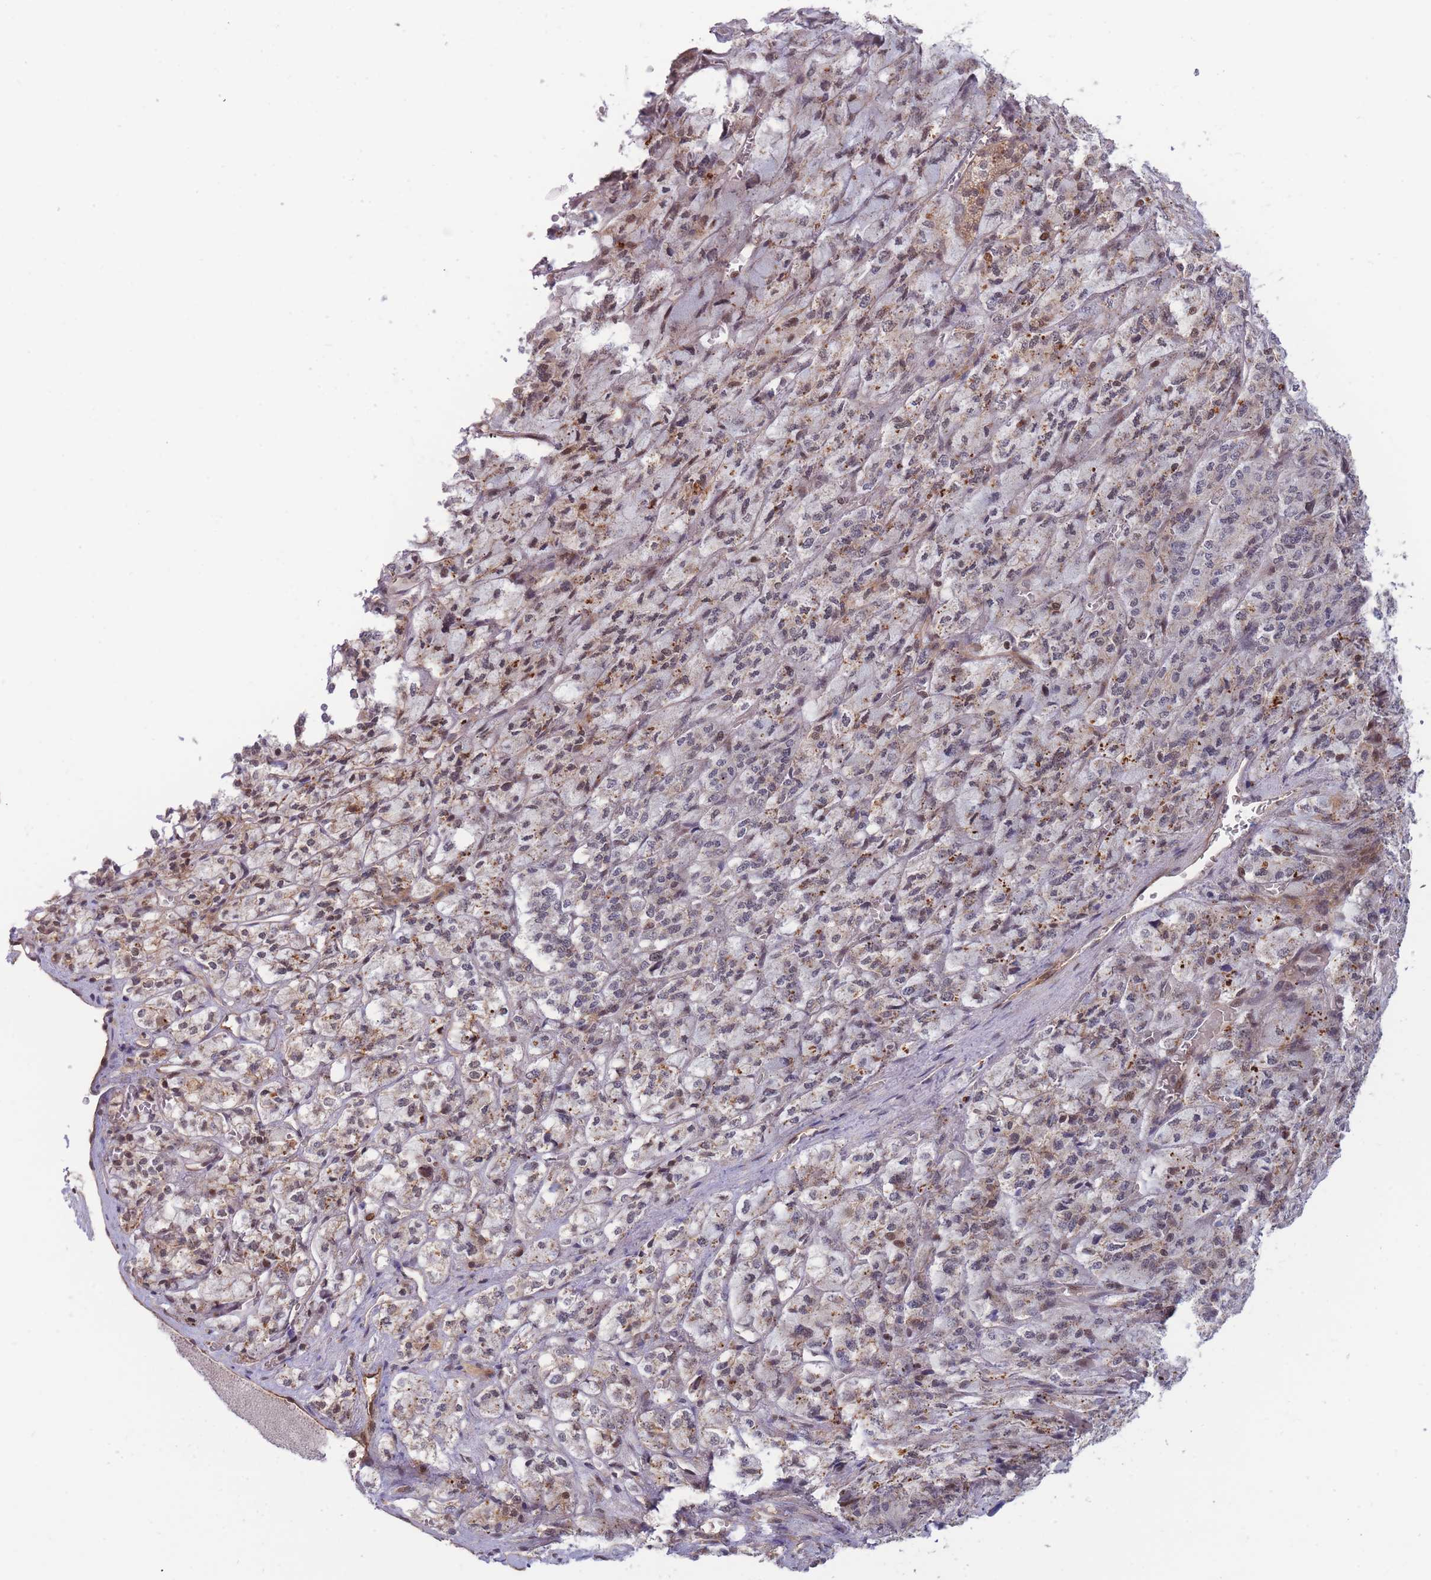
{"staining": {"intensity": "moderate", "quantity": "25%-75%", "location": "cytoplasmic/membranous,nuclear"}, "tissue": "adrenal gland", "cell_type": "Glandular cells", "image_type": "normal", "snomed": [{"axis": "morphology", "description": "Normal tissue, NOS"}, {"axis": "topography", "description": "Adrenal gland"}], "caption": "Moderate cytoplasmic/membranous,nuclear protein positivity is identified in approximately 25%-75% of glandular cells in adrenal gland.", "gene": "BOD1L1", "patient": {"sex": "female", "age": 41}}